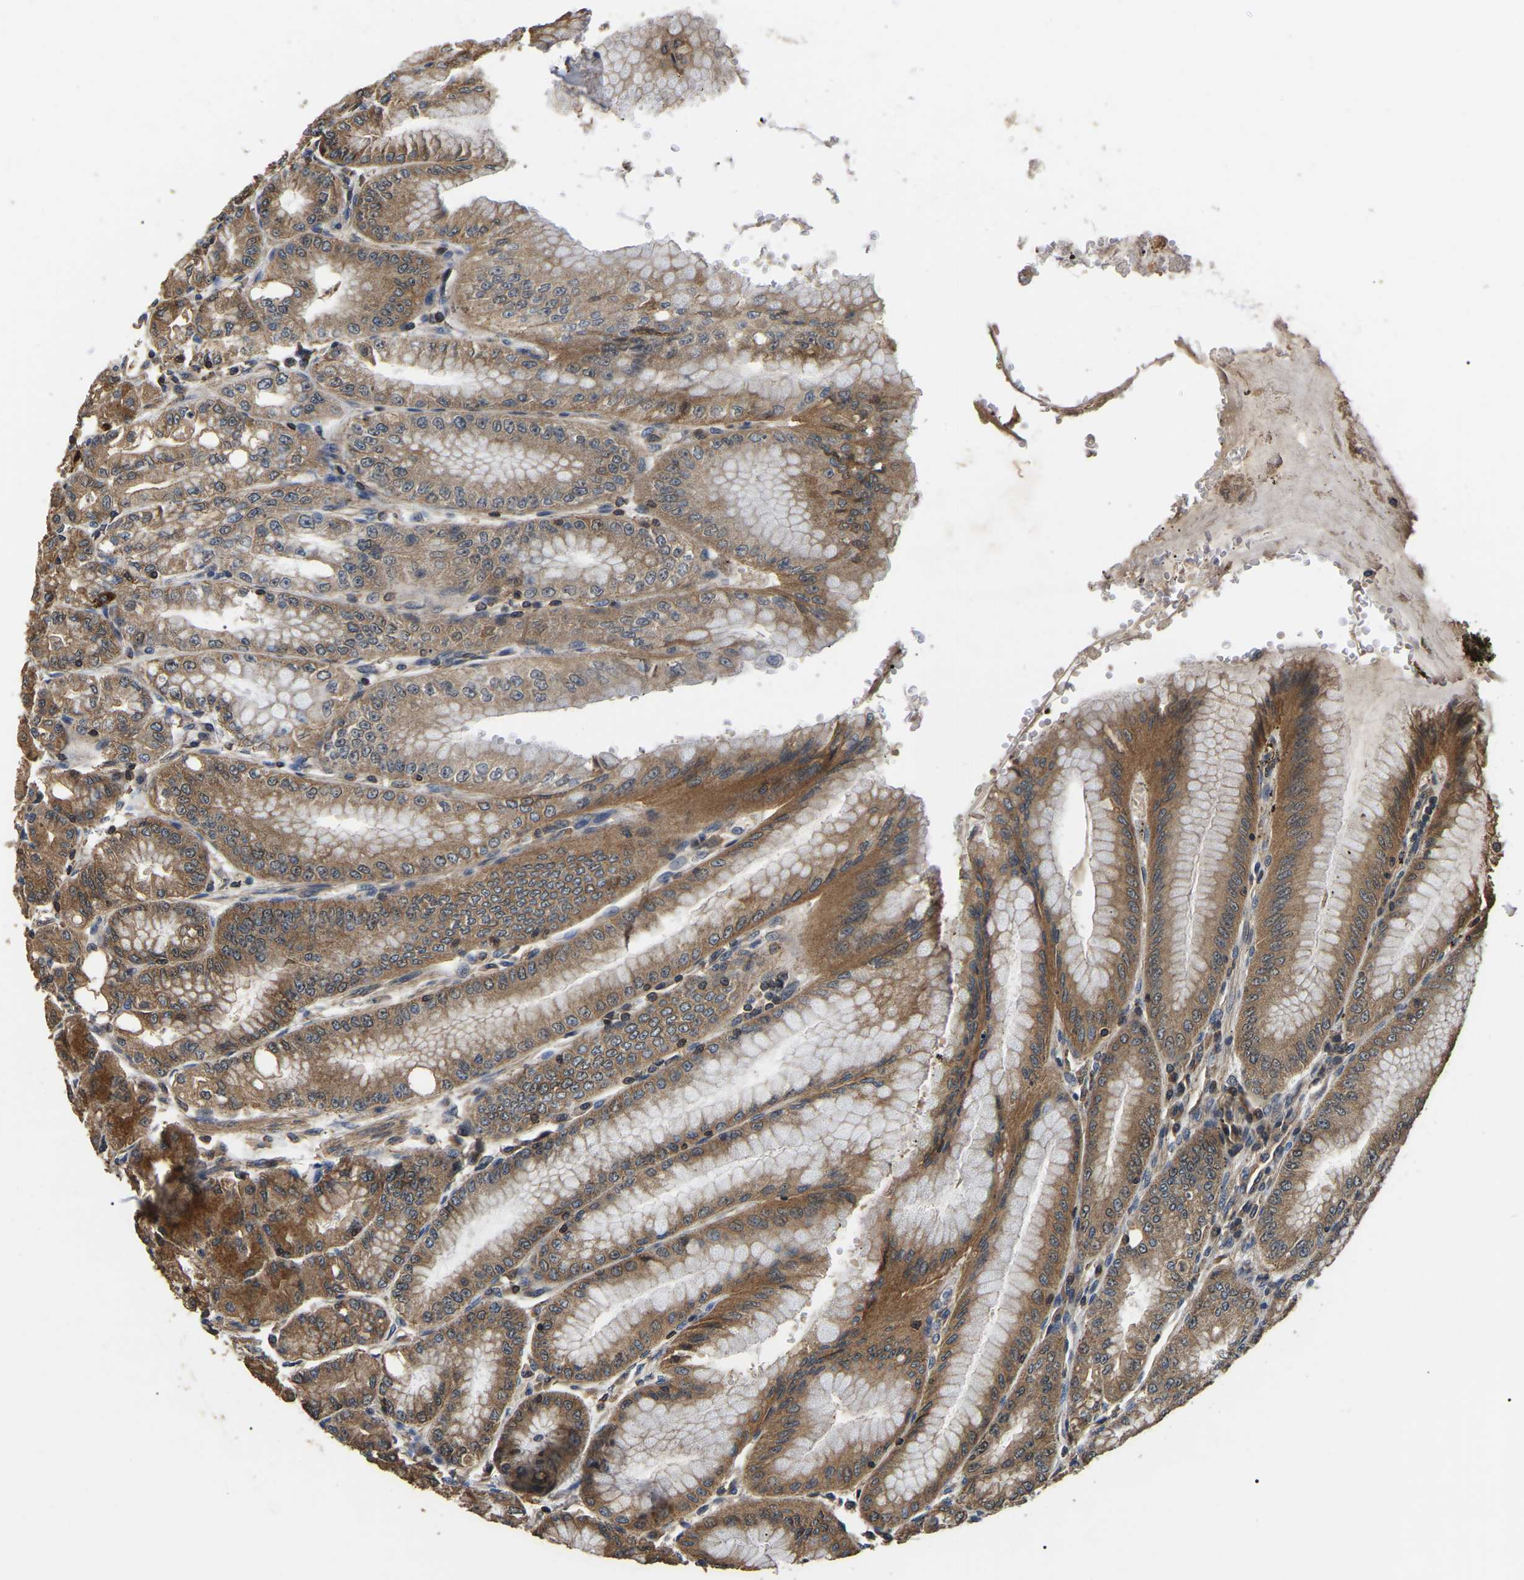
{"staining": {"intensity": "moderate", "quantity": ">75%", "location": "cytoplasmic/membranous"}, "tissue": "stomach", "cell_type": "Glandular cells", "image_type": "normal", "snomed": [{"axis": "morphology", "description": "Normal tissue, NOS"}, {"axis": "topography", "description": "Stomach, lower"}], "caption": "Protein staining reveals moderate cytoplasmic/membranous staining in about >75% of glandular cells in unremarkable stomach.", "gene": "SMPD2", "patient": {"sex": "male", "age": 71}}